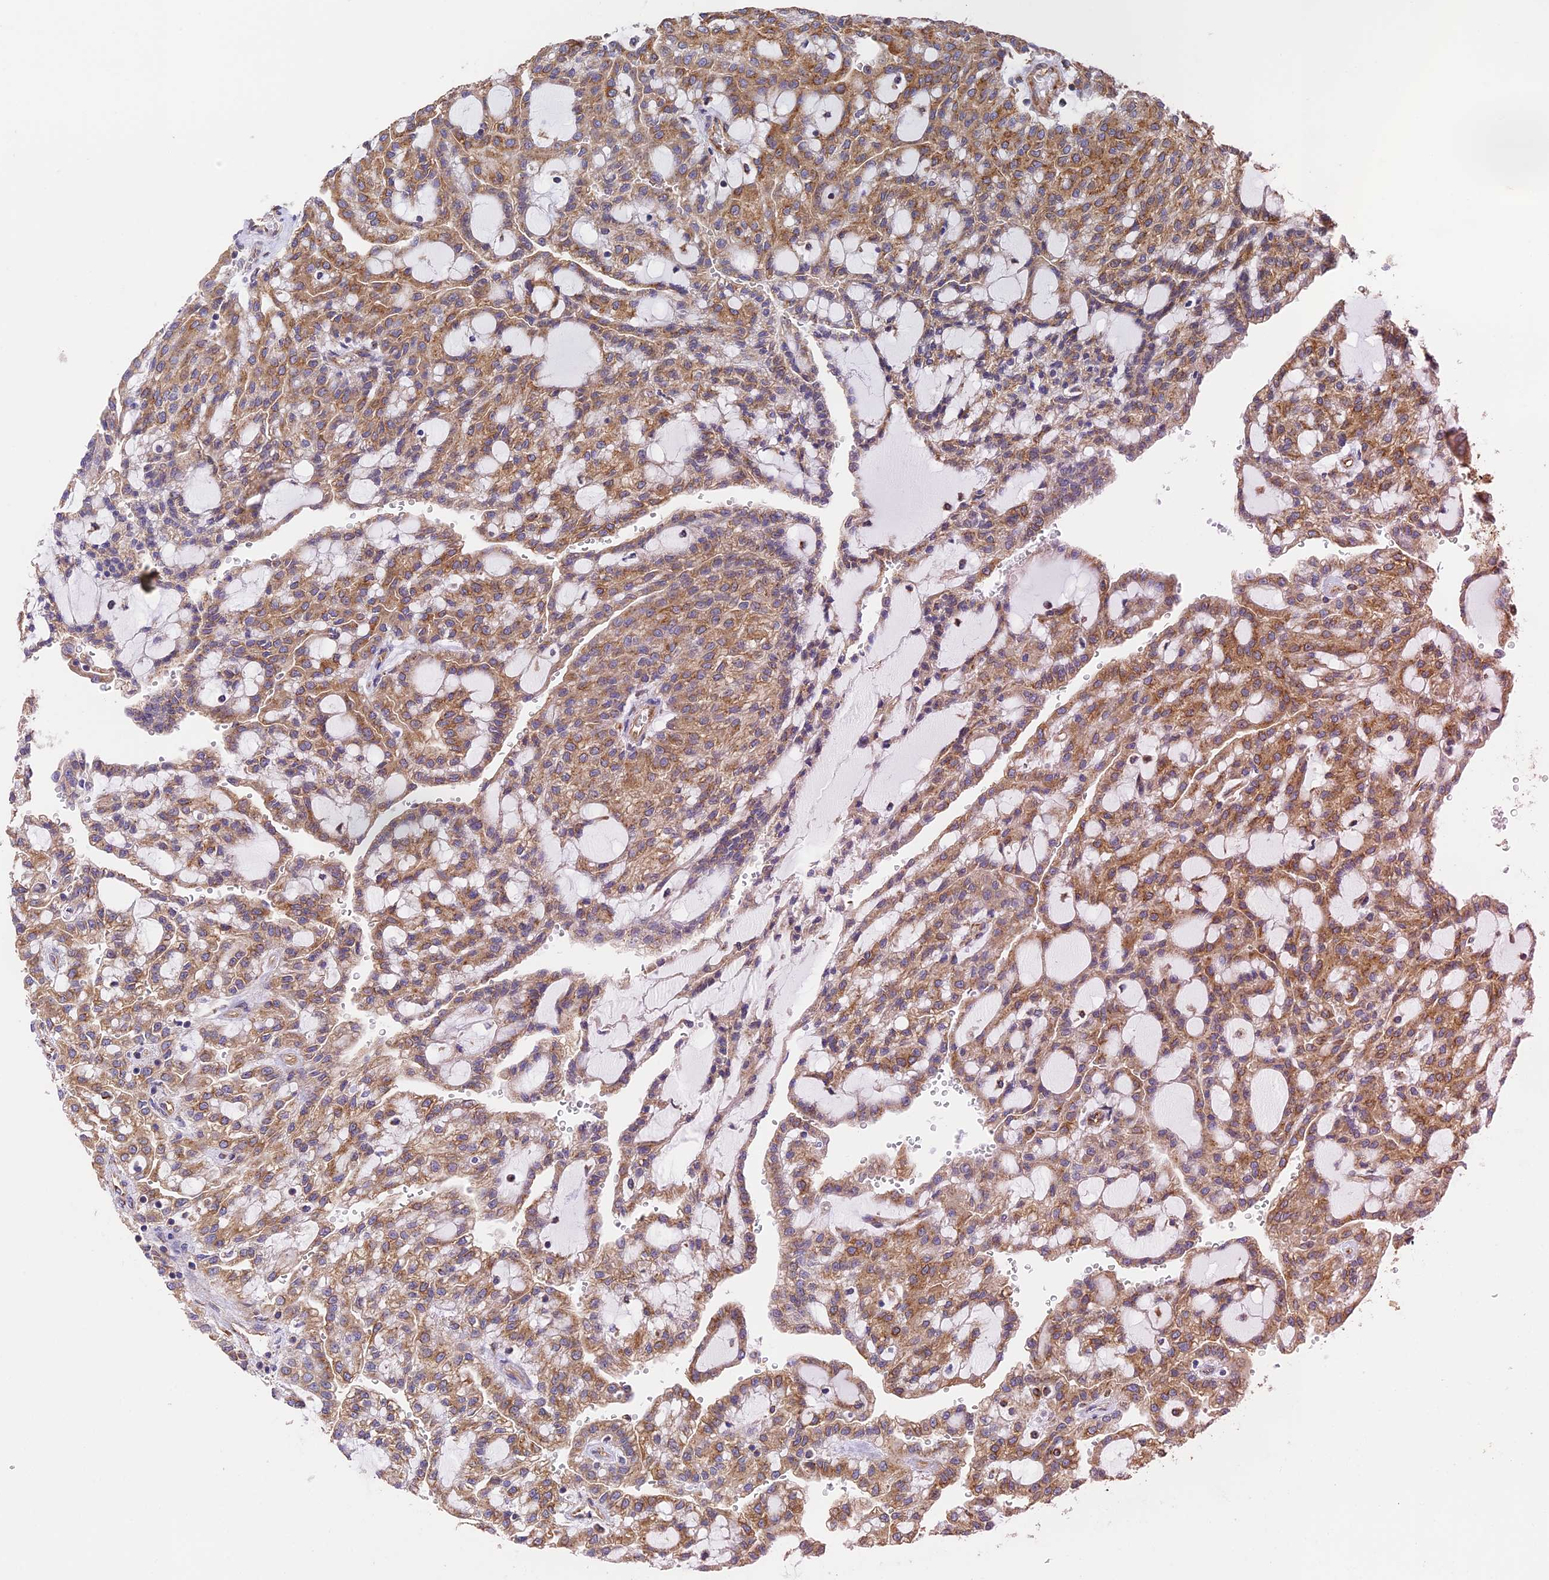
{"staining": {"intensity": "moderate", "quantity": ">75%", "location": "cytoplasmic/membranous"}, "tissue": "renal cancer", "cell_type": "Tumor cells", "image_type": "cancer", "snomed": [{"axis": "morphology", "description": "Adenocarcinoma, NOS"}, {"axis": "topography", "description": "Kidney"}], "caption": "Adenocarcinoma (renal) stained for a protein (brown) reveals moderate cytoplasmic/membranous positive positivity in about >75% of tumor cells.", "gene": "DCTN2", "patient": {"sex": "male", "age": 63}}